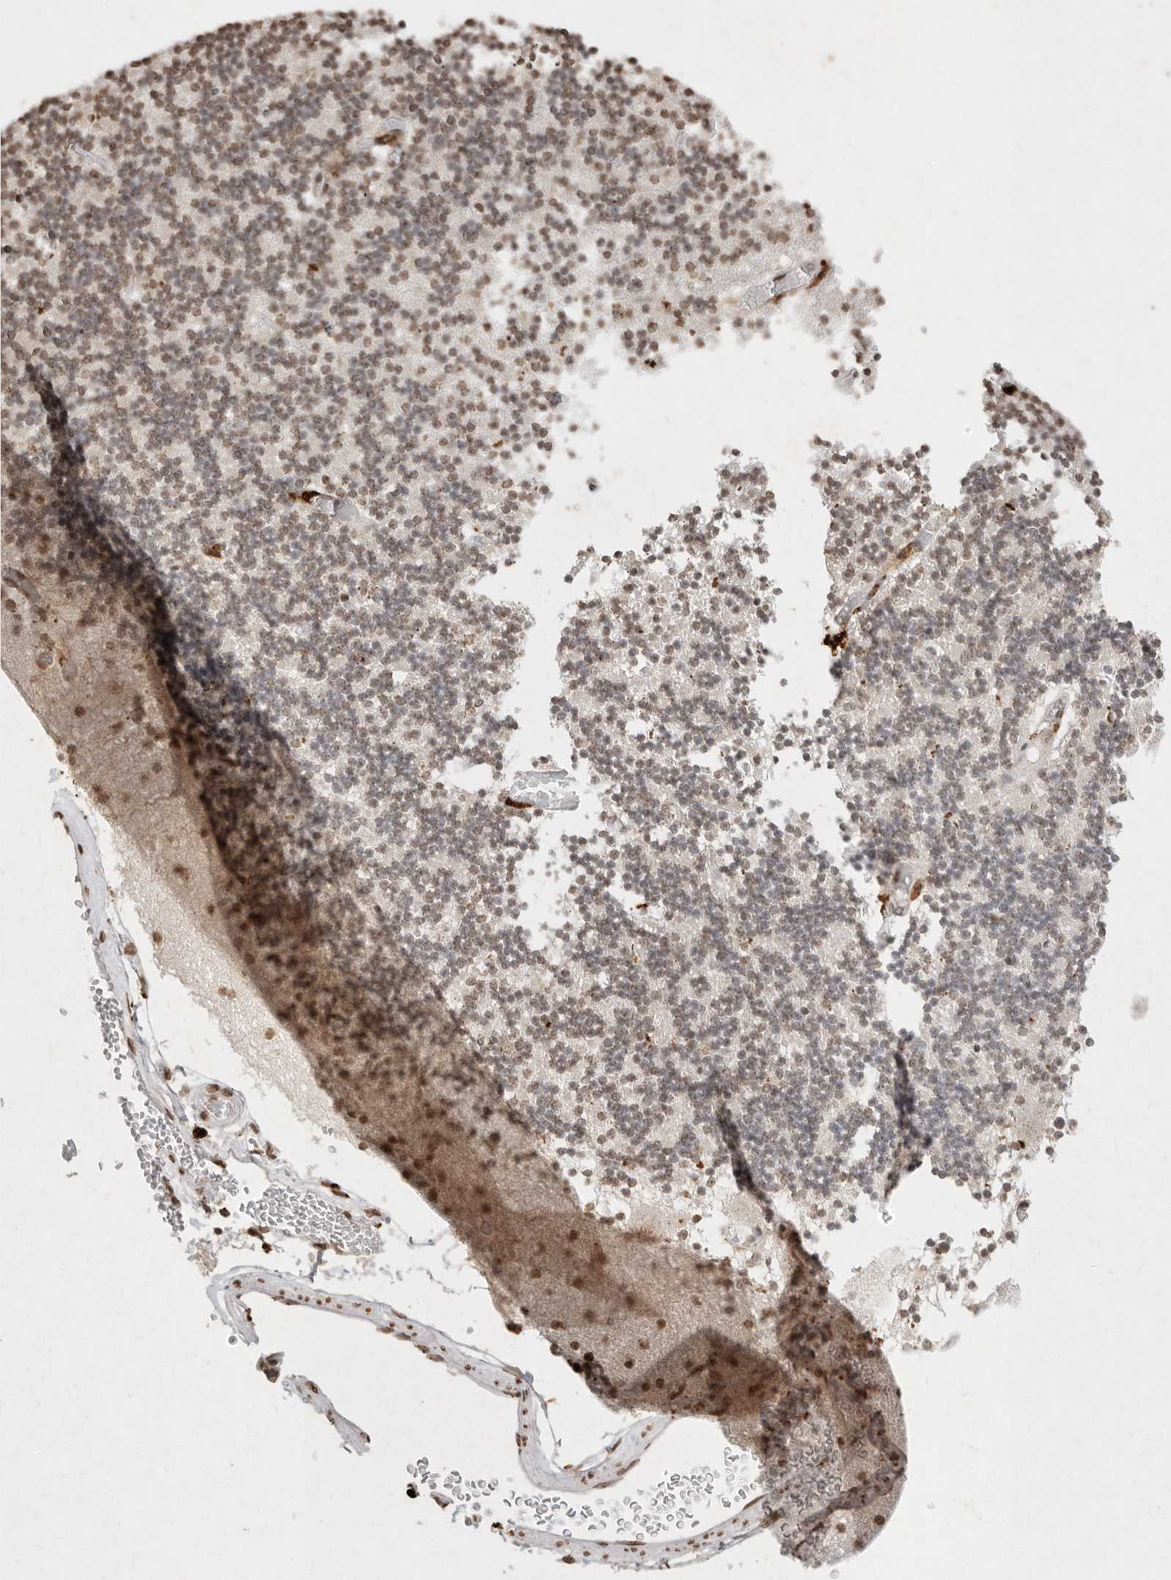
{"staining": {"intensity": "moderate", "quantity": "25%-75%", "location": "nuclear"}, "tissue": "cerebellum", "cell_type": "Cells in granular layer", "image_type": "normal", "snomed": [{"axis": "morphology", "description": "Normal tissue, NOS"}, {"axis": "topography", "description": "Cerebellum"}], "caption": "Immunohistochemistry staining of normal cerebellum, which displays medium levels of moderate nuclear positivity in about 25%-75% of cells in granular layer indicating moderate nuclear protein staining. The staining was performed using DAB (3,3'-diaminobenzidine) (brown) for protein detection and nuclei were counterstained in hematoxylin (blue).", "gene": "NKX3", "patient": {"sex": "female", "age": 28}}